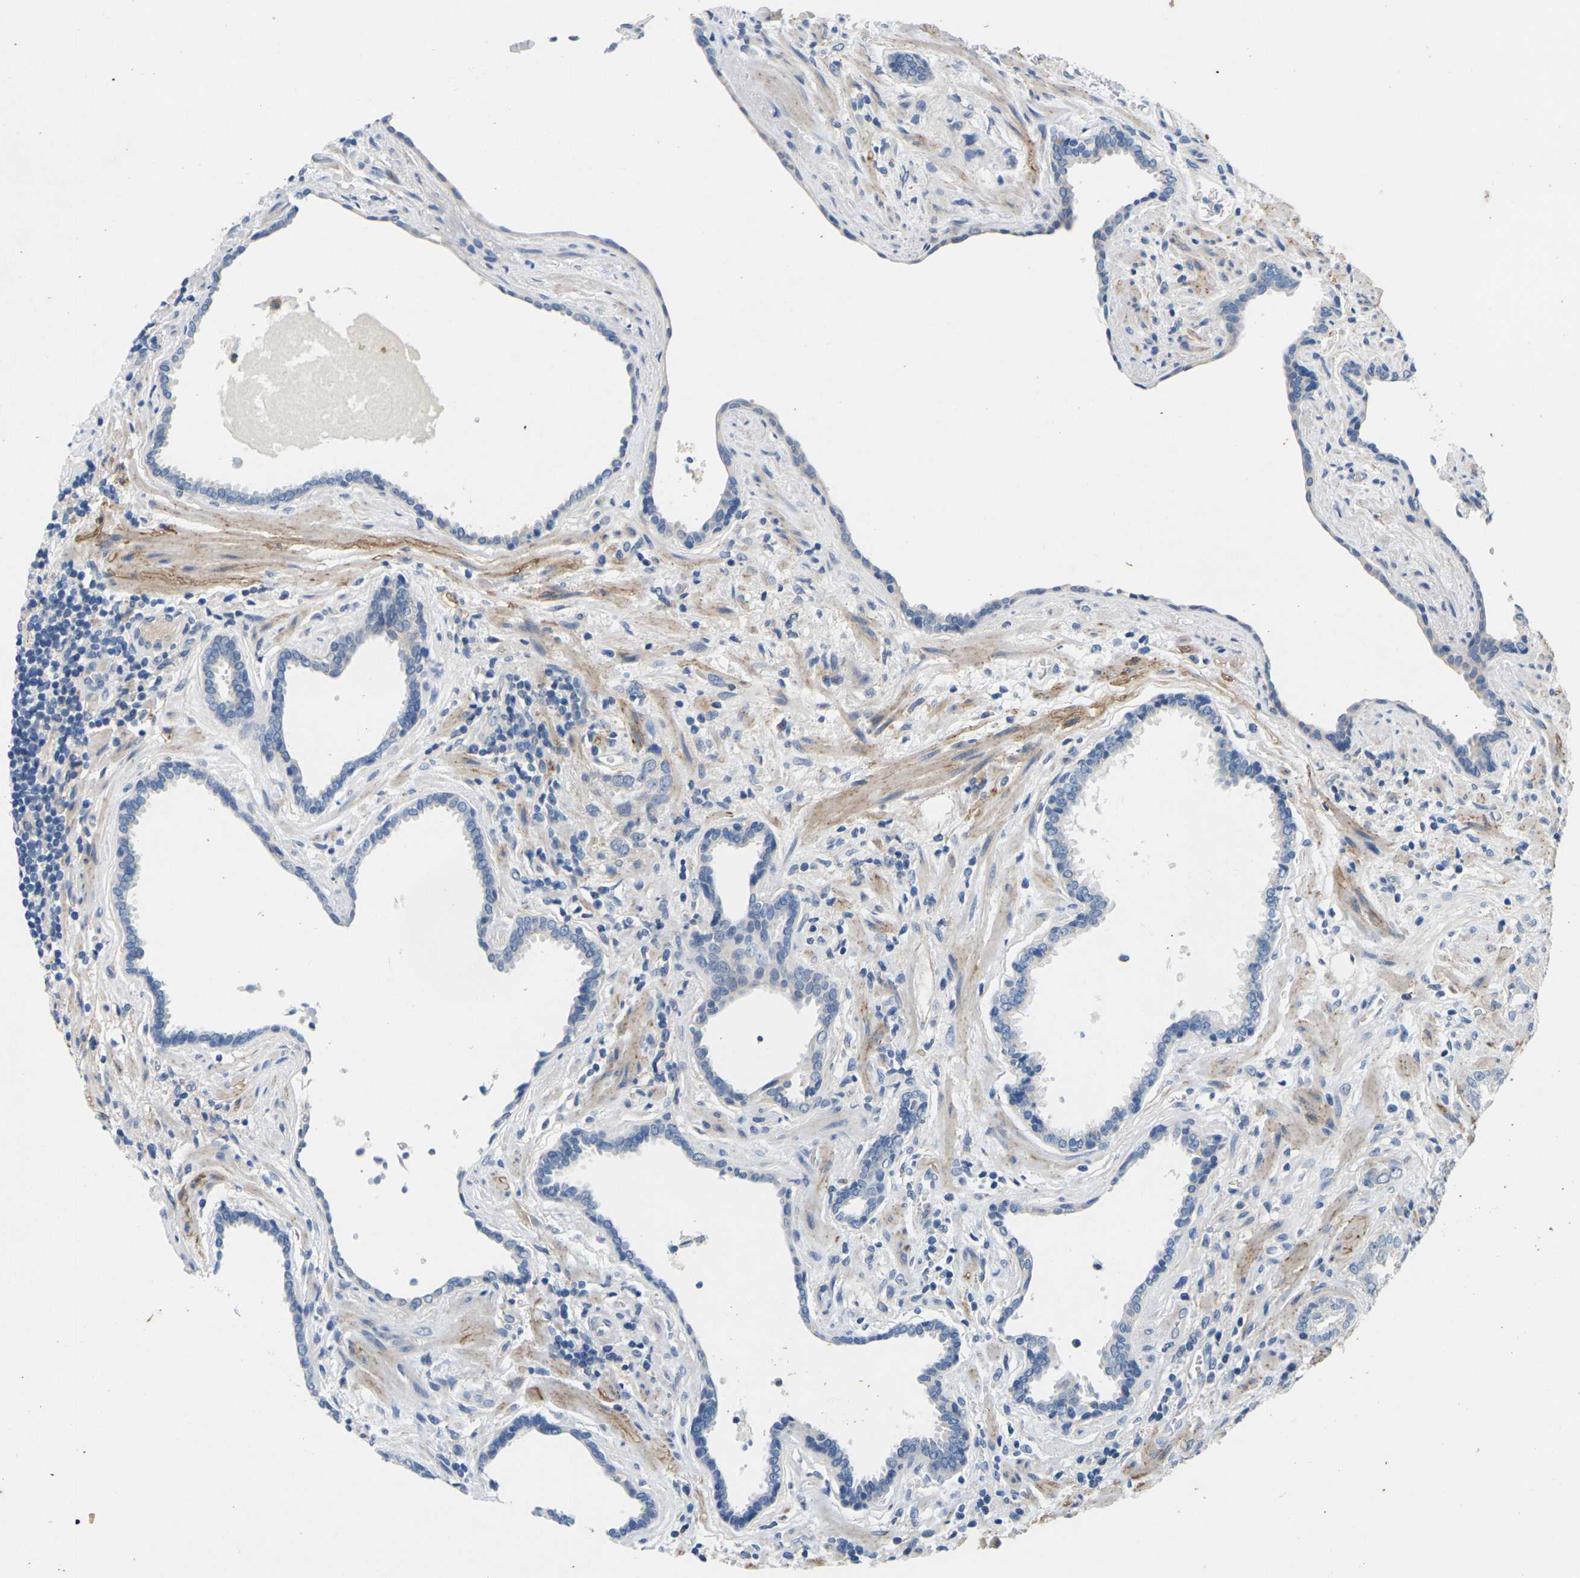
{"staining": {"intensity": "negative", "quantity": "none", "location": "none"}, "tissue": "prostate cancer", "cell_type": "Tumor cells", "image_type": "cancer", "snomed": [{"axis": "morphology", "description": "Adenocarcinoma, Low grade"}, {"axis": "topography", "description": "Prostate"}], "caption": "Tumor cells show no significant positivity in prostate cancer.", "gene": "ITGA5", "patient": {"sex": "male", "age": 60}}